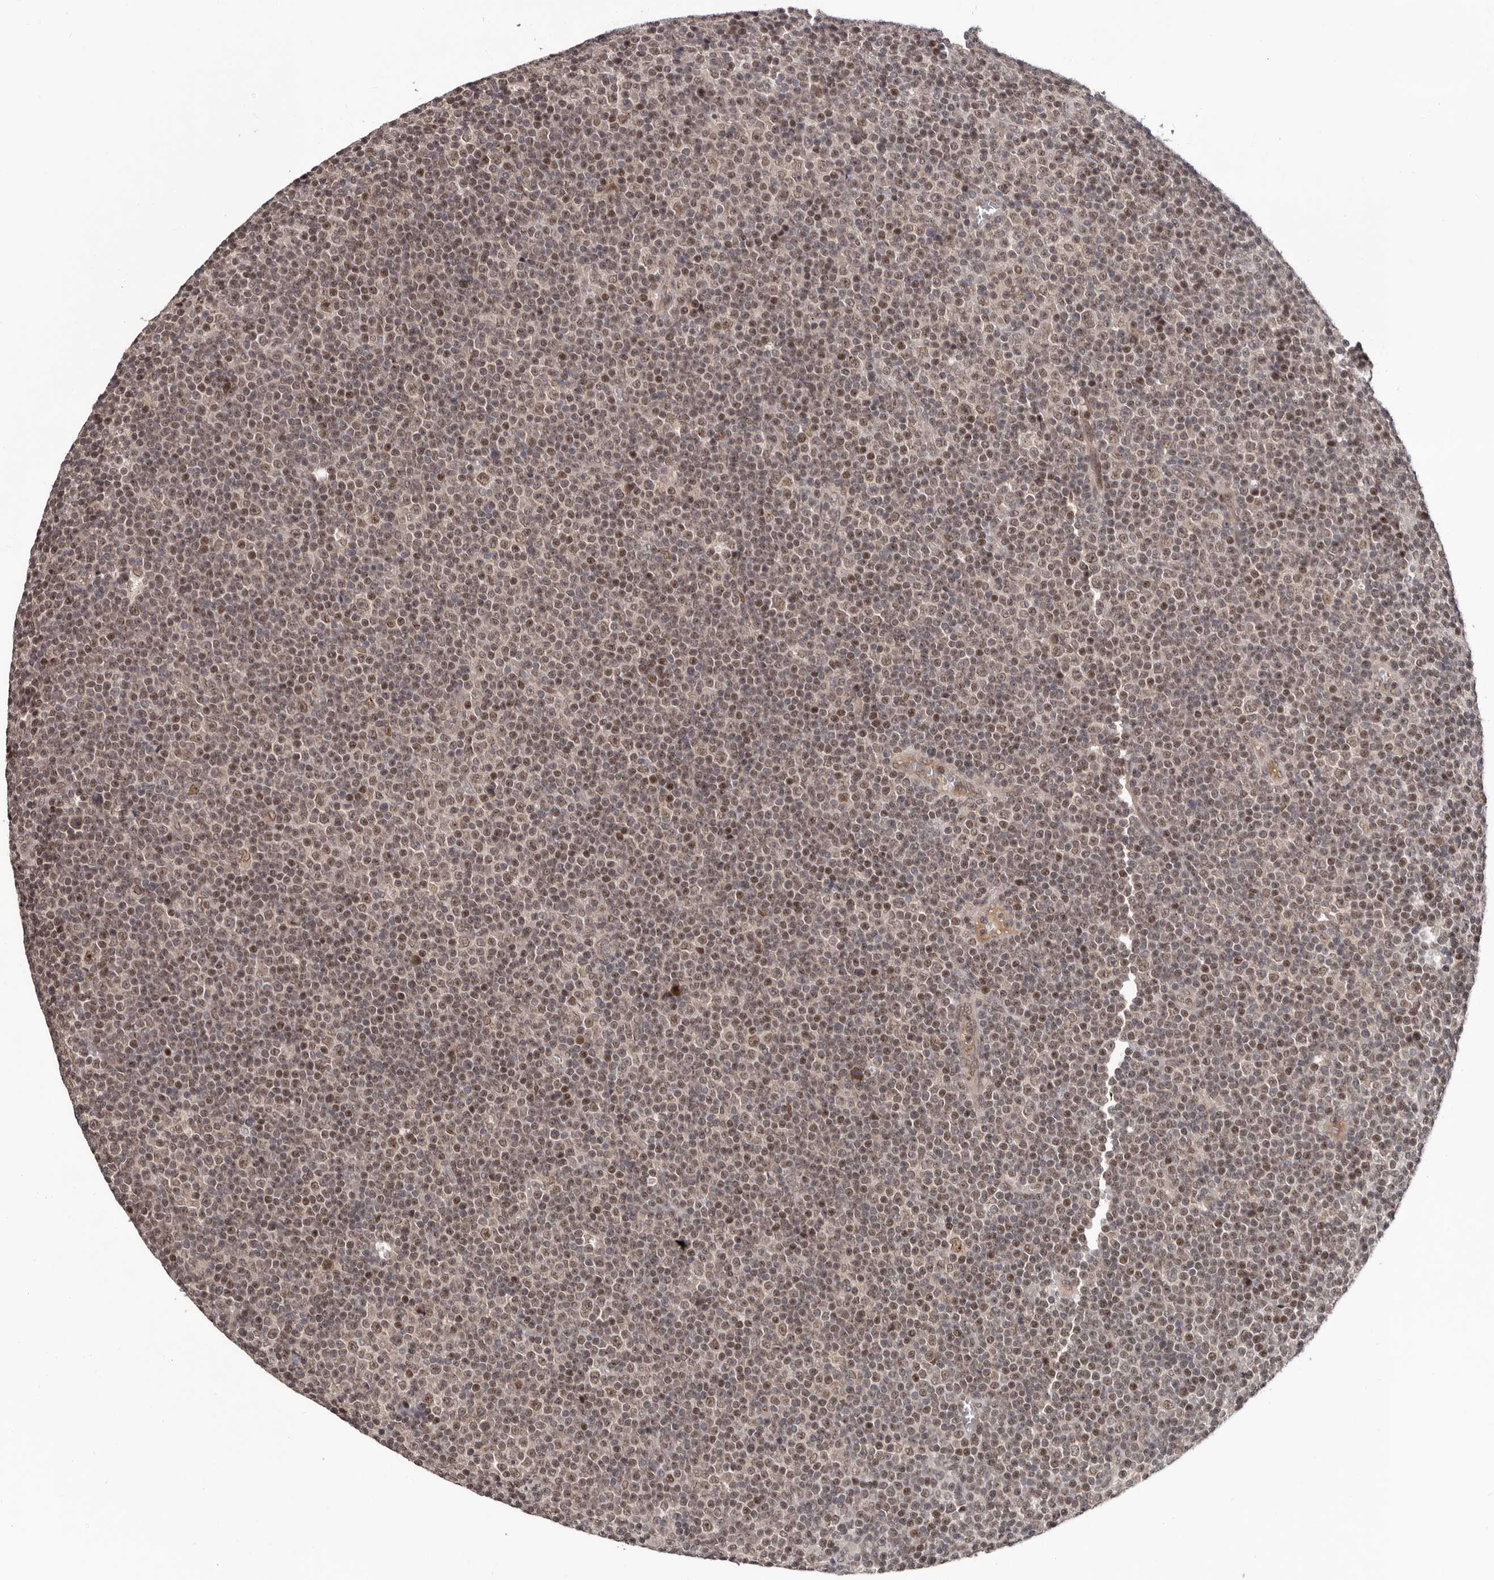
{"staining": {"intensity": "moderate", "quantity": ">75%", "location": "nuclear"}, "tissue": "lymphoma", "cell_type": "Tumor cells", "image_type": "cancer", "snomed": [{"axis": "morphology", "description": "Malignant lymphoma, non-Hodgkin's type, Low grade"}, {"axis": "topography", "description": "Lymph node"}], "caption": "Approximately >75% of tumor cells in human malignant lymphoma, non-Hodgkin's type (low-grade) show moderate nuclear protein positivity as visualized by brown immunohistochemical staining.", "gene": "TBX5", "patient": {"sex": "female", "age": 67}}